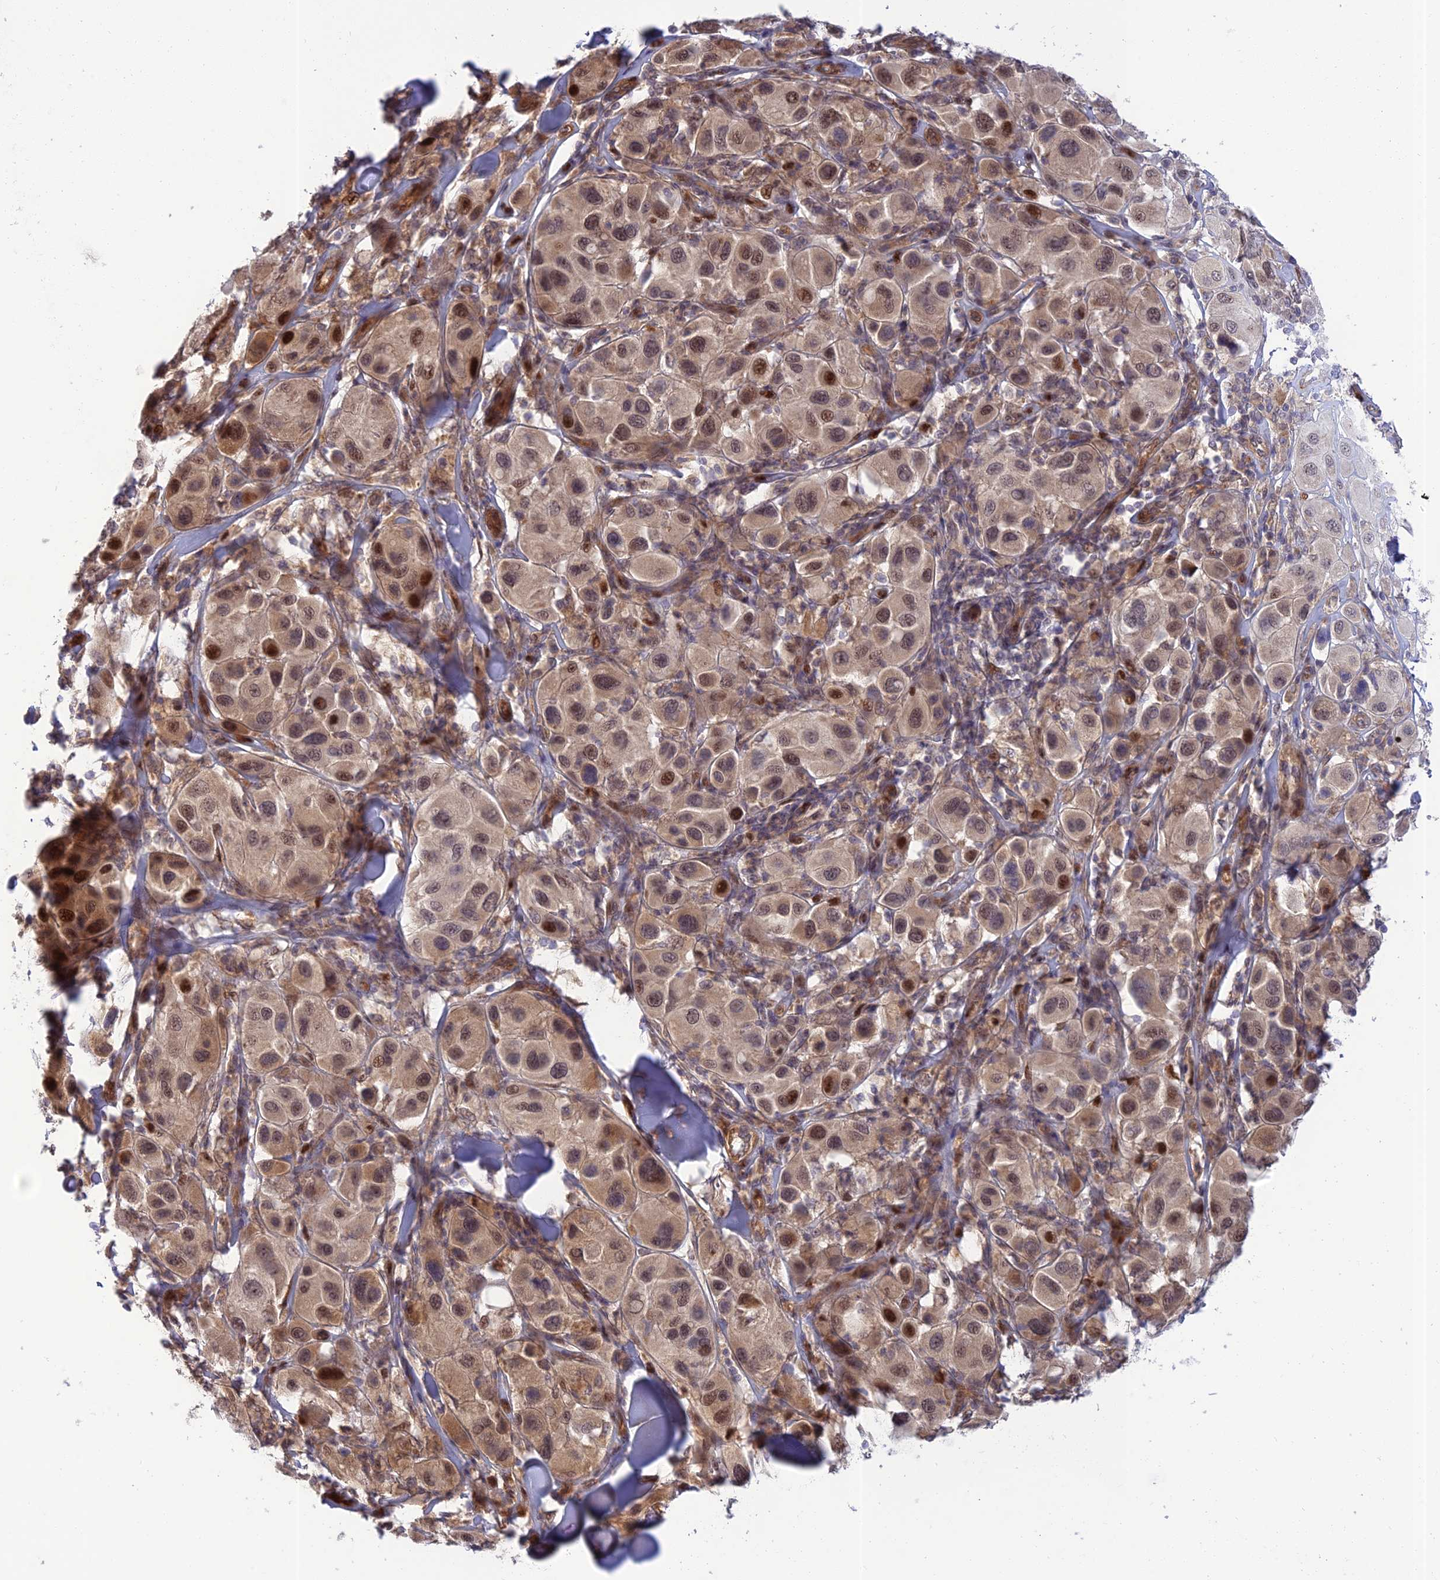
{"staining": {"intensity": "moderate", "quantity": ">75%", "location": "cytoplasmic/membranous,nuclear"}, "tissue": "melanoma", "cell_type": "Tumor cells", "image_type": "cancer", "snomed": [{"axis": "morphology", "description": "Malignant melanoma, Metastatic site"}, {"axis": "topography", "description": "Skin"}], "caption": "High-magnification brightfield microscopy of melanoma stained with DAB (3,3'-diaminobenzidine) (brown) and counterstained with hematoxylin (blue). tumor cells exhibit moderate cytoplasmic/membranous and nuclear positivity is appreciated in about>75% of cells.", "gene": "ZNF584", "patient": {"sex": "male", "age": 41}}